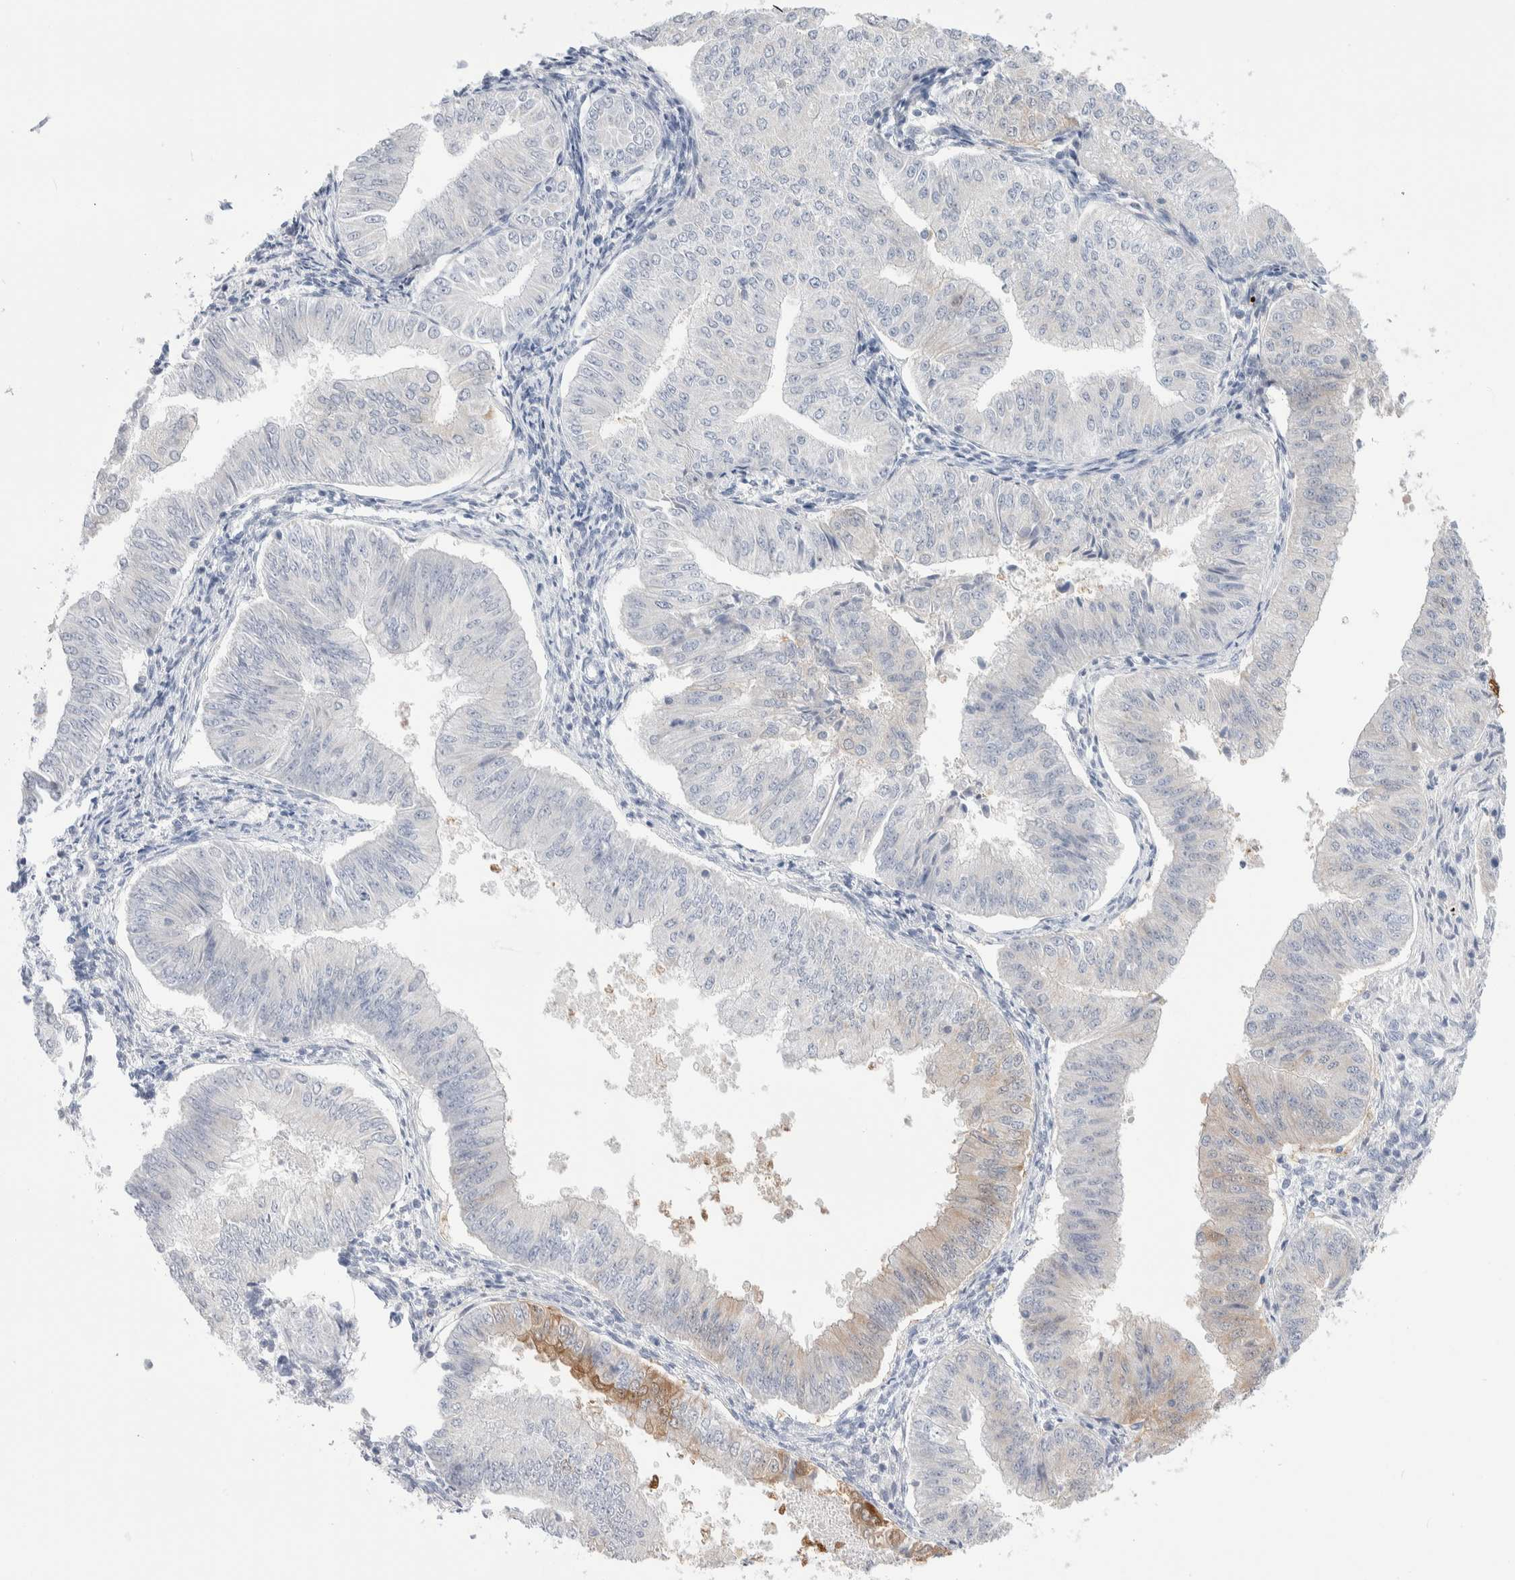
{"staining": {"intensity": "strong", "quantity": "<25%", "location": "cytoplasmic/membranous"}, "tissue": "endometrial cancer", "cell_type": "Tumor cells", "image_type": "cancer", "snomed": [{"axis": "morphology", "description": "Normal tissue, NOS"}, {"axis": "morphology", "description": "Adenocarcinoma, NOS"}, {"axis": "topography", "description": "Endometrium"}], "caption": "A high-resolution histopathology image shows immunohistochemistry staining of adenocarcinoma (endometrial), which reveals strong cytoplasmic/membranous positivity in about <25% of tumor cells. (DAB (3,3'-diaminobenzidine) IHC, brown staining for protein, blue staining for nuclei).", "gene": "GDA", "patient": {"sex": "female", "age": 53}}